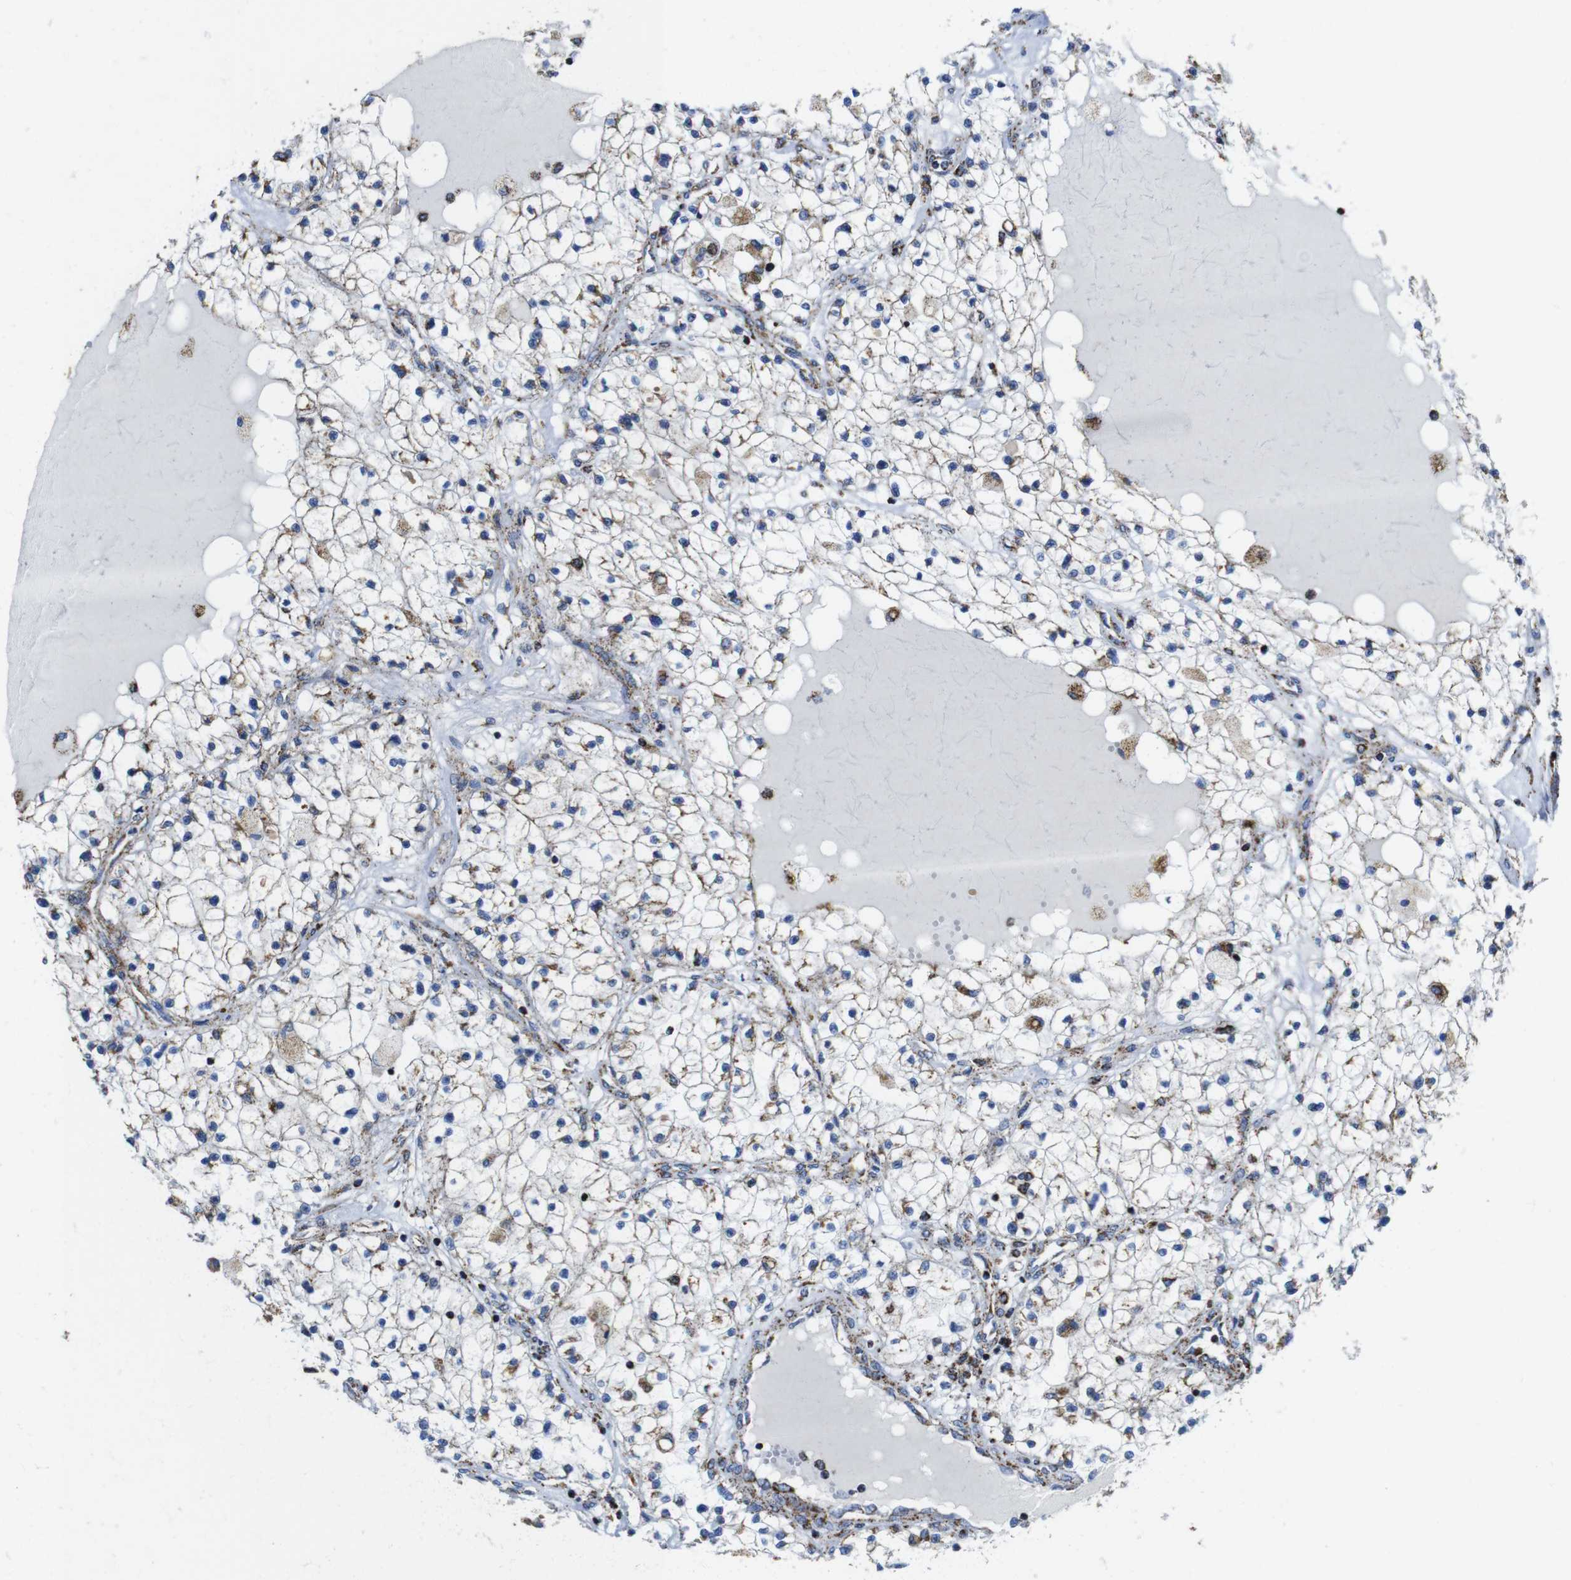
{"staining": {"intensity": "negative", "quantity": "none", "location": "none"}, "tissue": "renal cancer", "cell_type": "Tumor cells", "image_type": "cancer", "snomed": [{"axis": "morphology", "description": "Adenocarcinoma, NOS"}, {"axis": "topography", "description": "Kidney"}], "caption": "This is a histopathology image of immunohistochemistry (IHC) staining of renal adenocarcinoma, which shows no staining in tumor cells.", "gene": "TMEM192", "patient": {"sex": "male", "age": 68}}